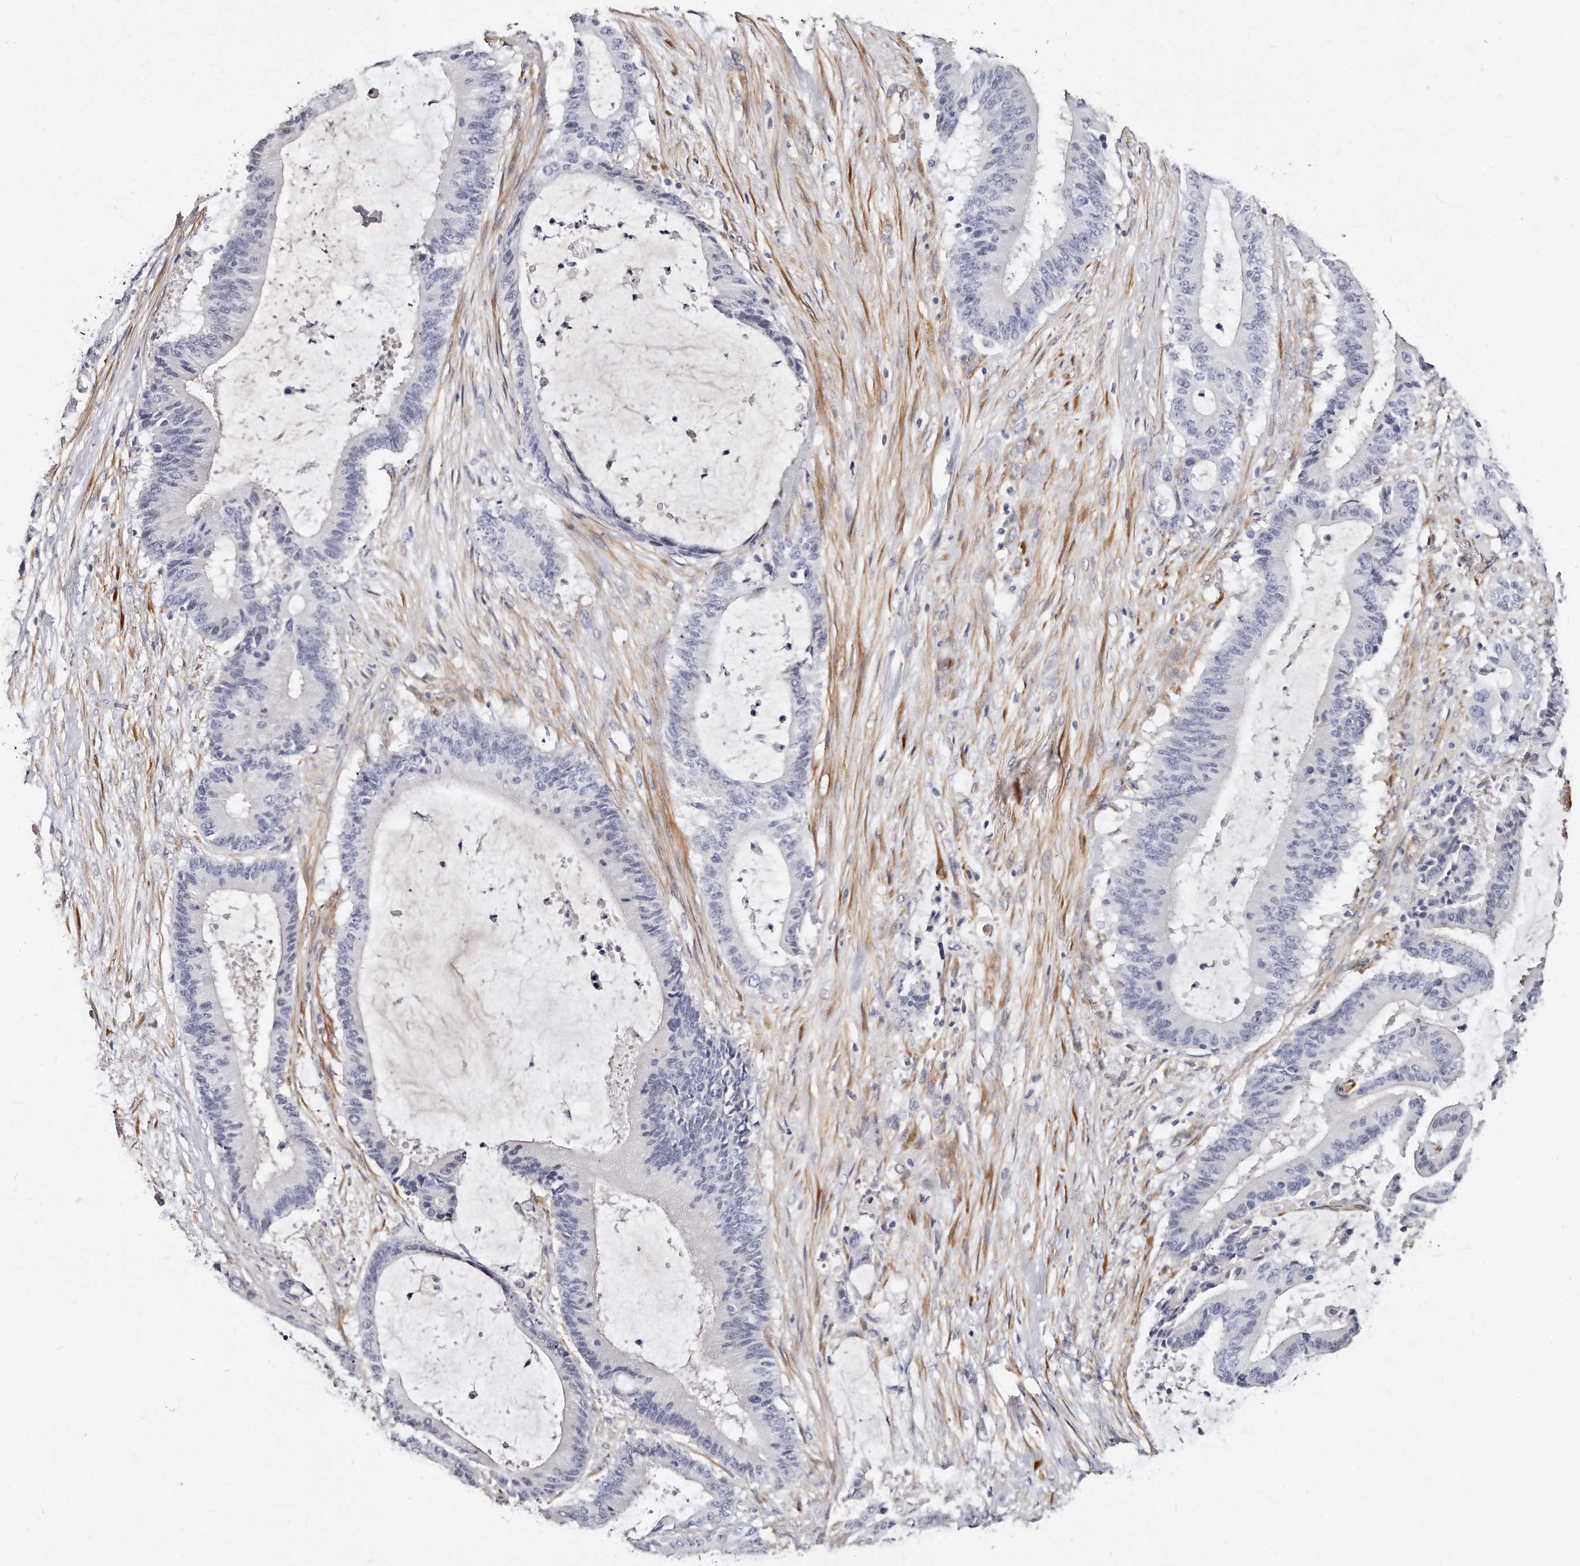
{"staining": {"intensity": "negative", "quantity": "none", "location": "none"}, "tissue": "liver cancer", "cell_type": "Tumor cells", "image_type": "cancer", "snomed": [{"axis": "morphology", "description": "Normal tissue, NOS"}, {"axis": "morphology", "description": "Cholangiocarcinoma"}, {"axis": "topography", "description": "Liver"}, {"axis": "topography", "description": "Peripheral nerve tissue"}], "caption": "This is an IHC photomicrograph of liver cholangiocarcinoma. There is no staining in tumor cells.", "gene": "LMOD1", "patient": {"sex": "female", "age": 73}}